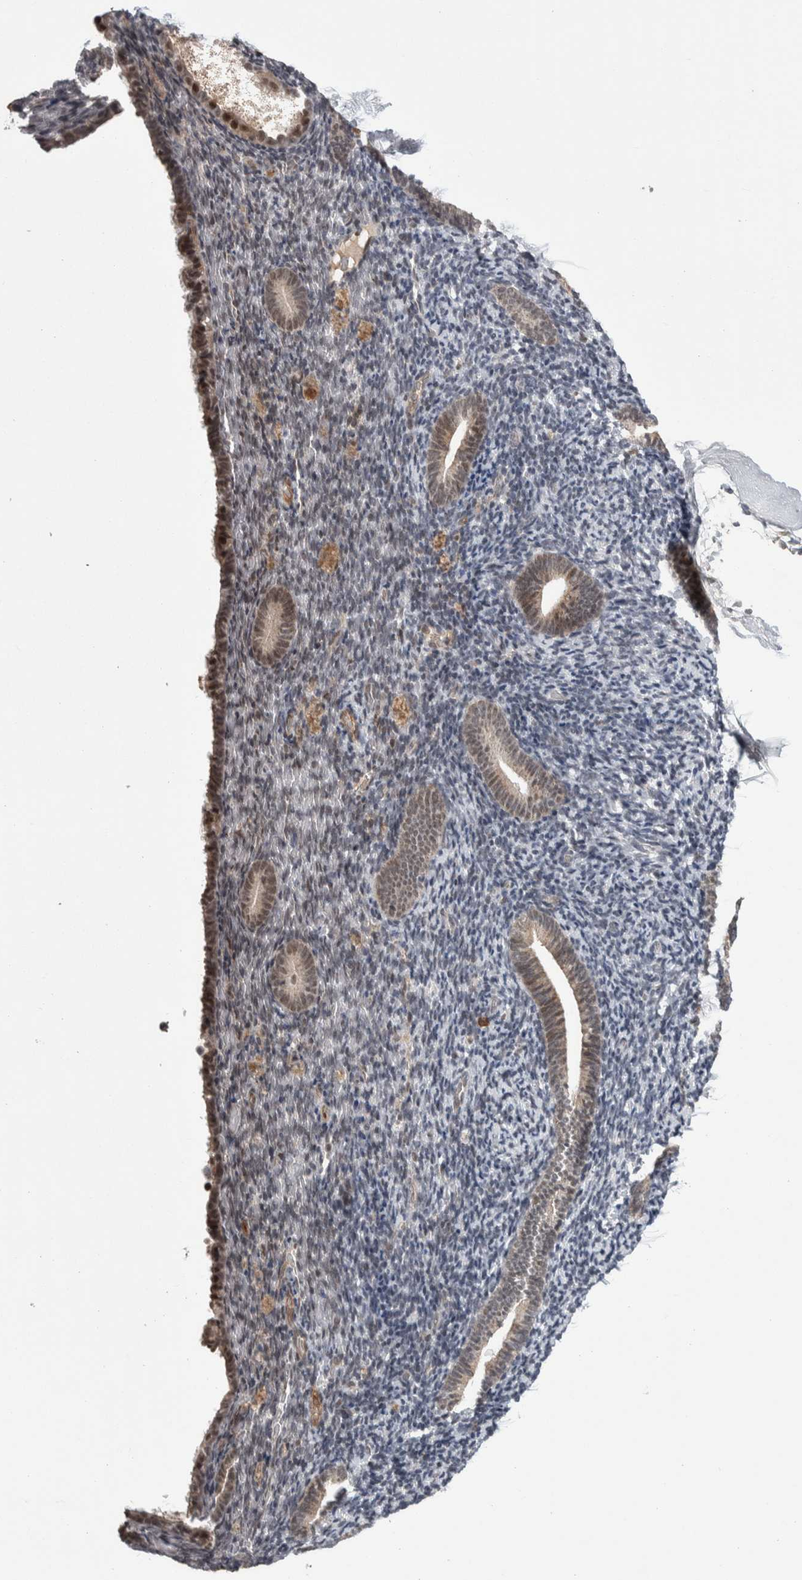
{"staining": {"intensity": "weak", "quantity": "<25%", "location": "nuclear"}, "tissue": "endometrium", "cell_type": "Cells in endometrial stroma", "image_type": "normal", "snomed": [{"axis": "morphology", "description": "Normal tissue, NOS"}, {"axis": "topography", "description": "Endometrium"}], "caption": "Cells in endometrial stroma show no significant protein positivity in normal endometrium. (DAB immunohistochemistry (IHC) visualized using brightfield microscopy, high magnification).", "gene": "ZNF592", "patient": {"sex": "female", "age": 51}}